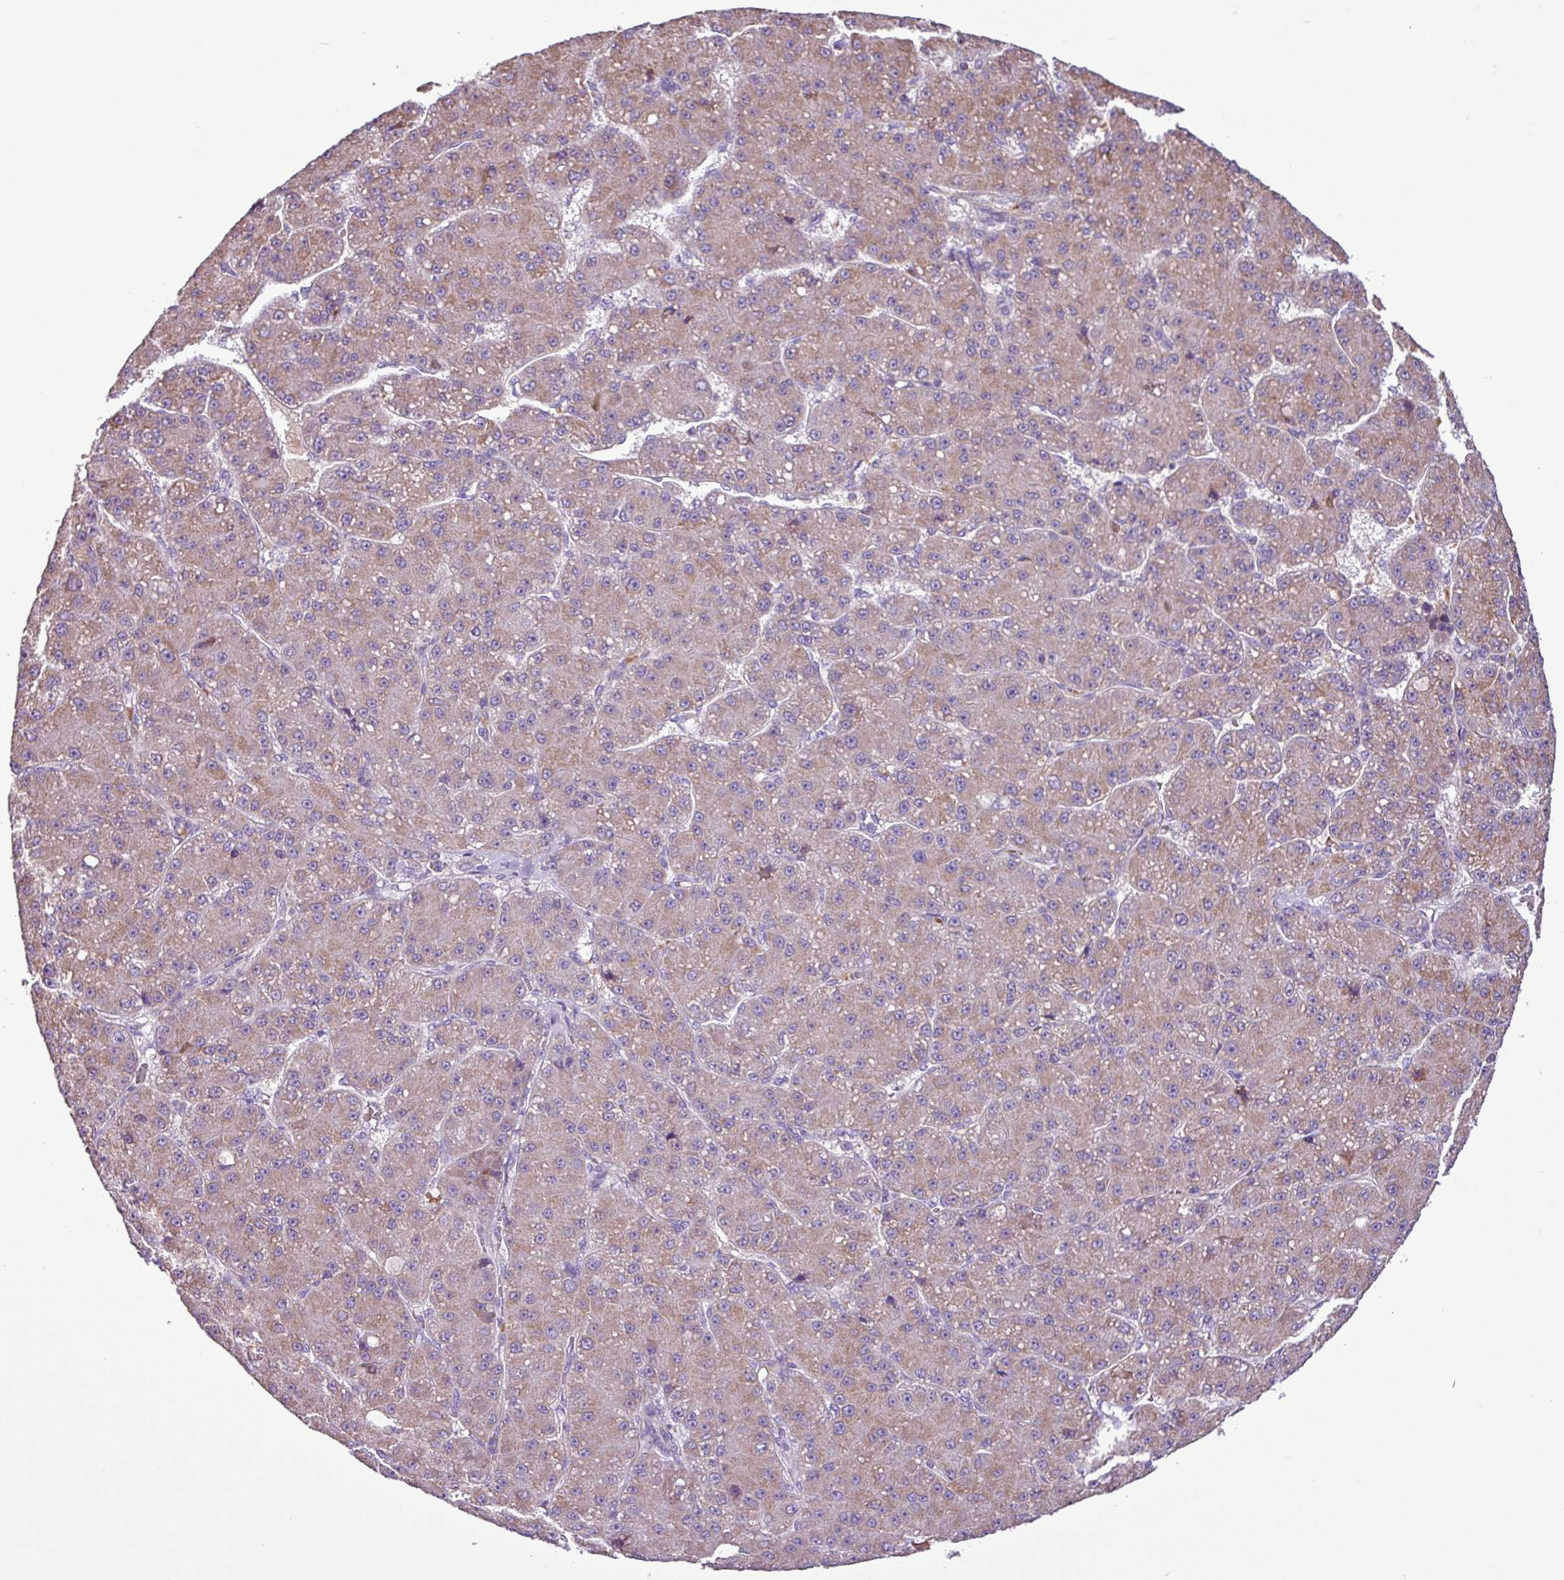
{"staining": {"intensity": "weak", "quantity": ">75%", "location": "cytoplasmic/membranous"}, "tissue": "liver cancer", "cell_type": "Tumor cells", "image_type": "cancer", "snomed": [{"axis": "morphology", "description": "Carcinoma, Hepatocellular, NOS"}, {"axis": "topography", "description": "Liver"}], "caption": "Liver hepatocellular carcinoma tissue exhibits weak cytoplasmic/membranous expression in about >75% of tumor cells, visualized by immunohistochemistry.", "gene": "FAM183A", "patient": {"sex": "male", "age": 67}}